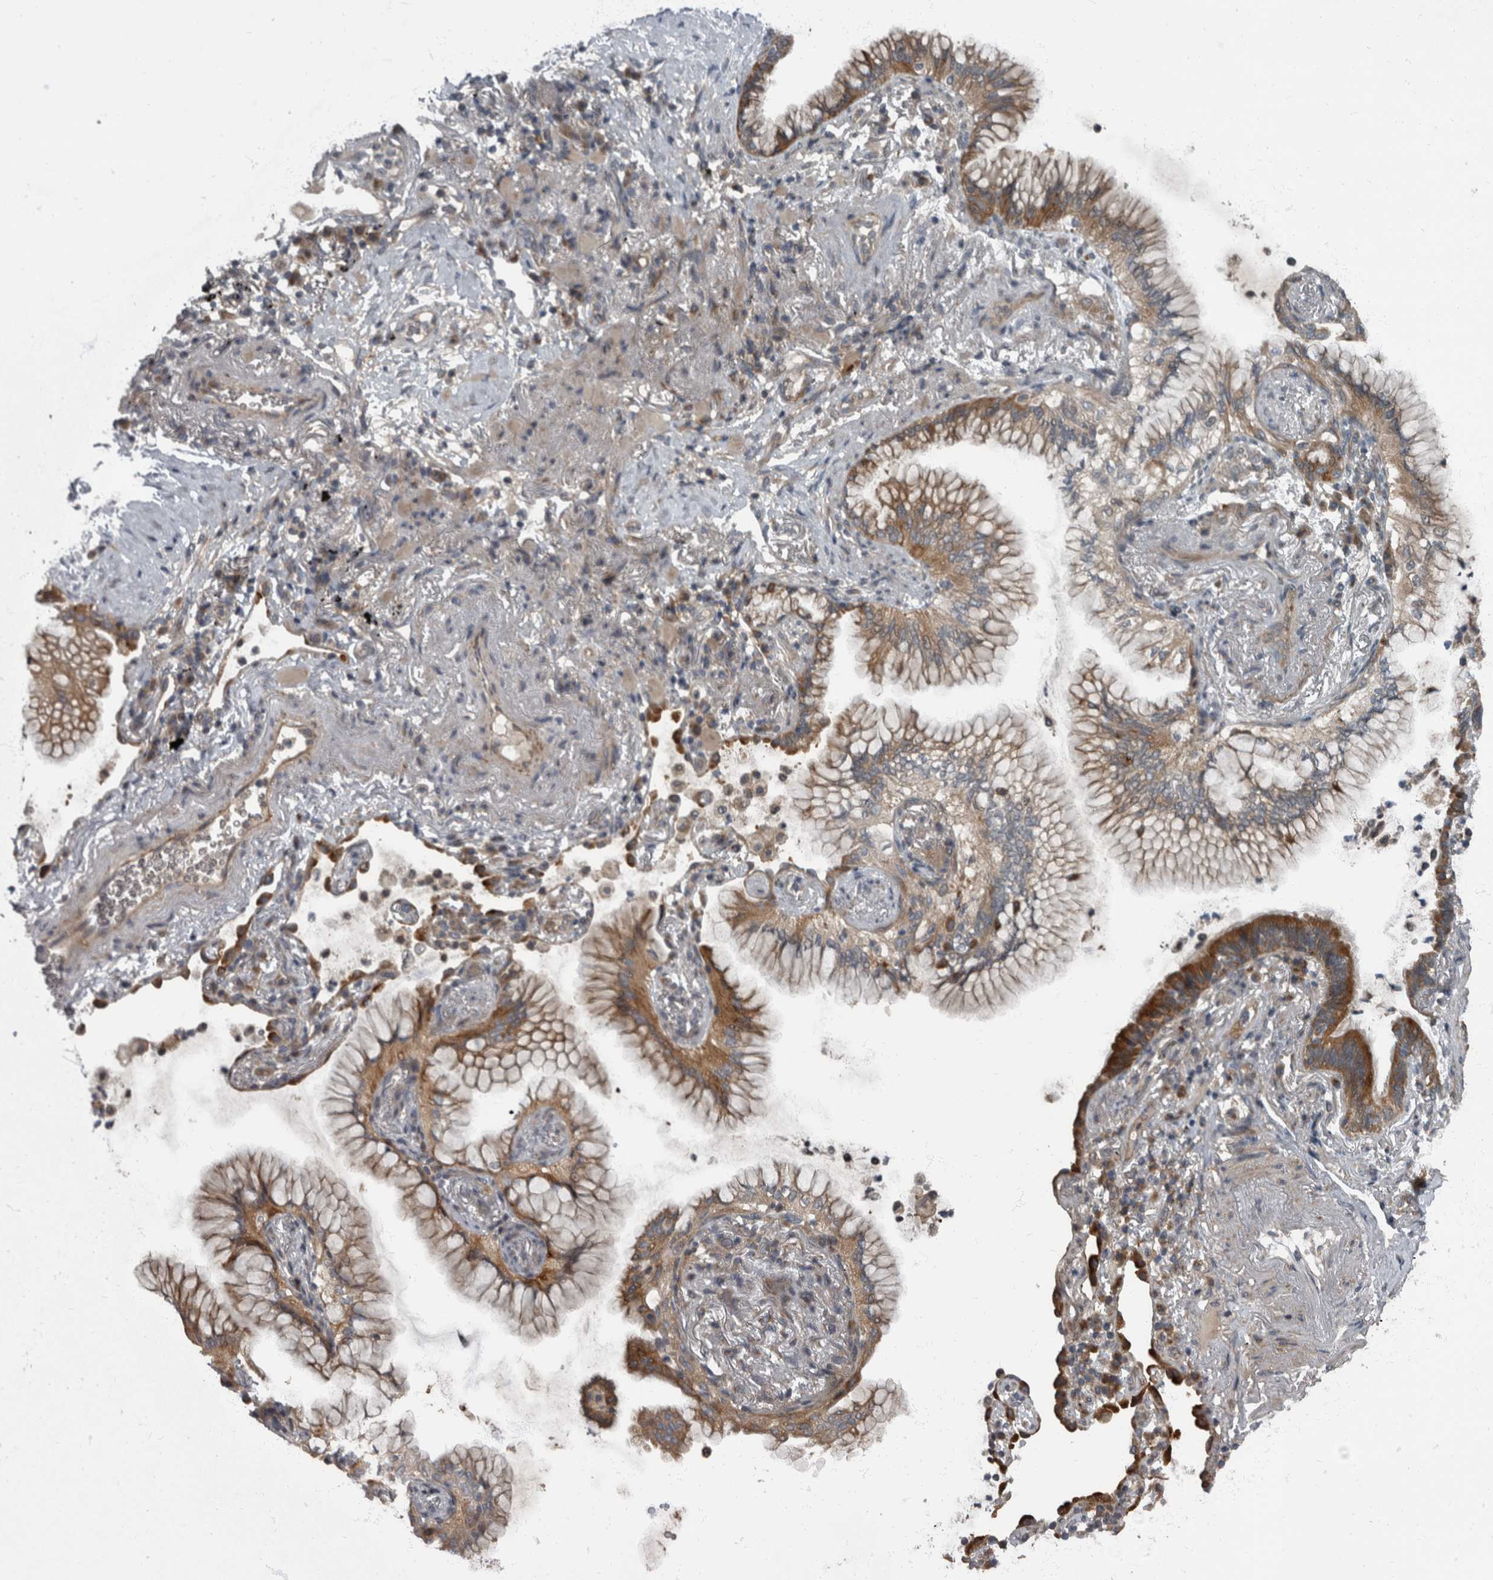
{"staining": {"intensity": "moderate", "quantity": ">75%", "location": "cytoplasmic/membranous"}, "tissue": "lung cancer", "cell_type": "Tumor cells", "image_type": "cancer", "snomed": [{"axis": "morphology", "description": "Adenocarcinoma, NOS"}, {"axis": "topography", "description": "Lung"}], "caption": "Adenocarcinoma (lung) was stained to show a protein in brown. There is medium levels of moderate cytoplasmic/membranous positivity in approximately >75% of tumor cells.", "gene": "RABGGTB", "patient": {"sex": "female", "age": 70}}